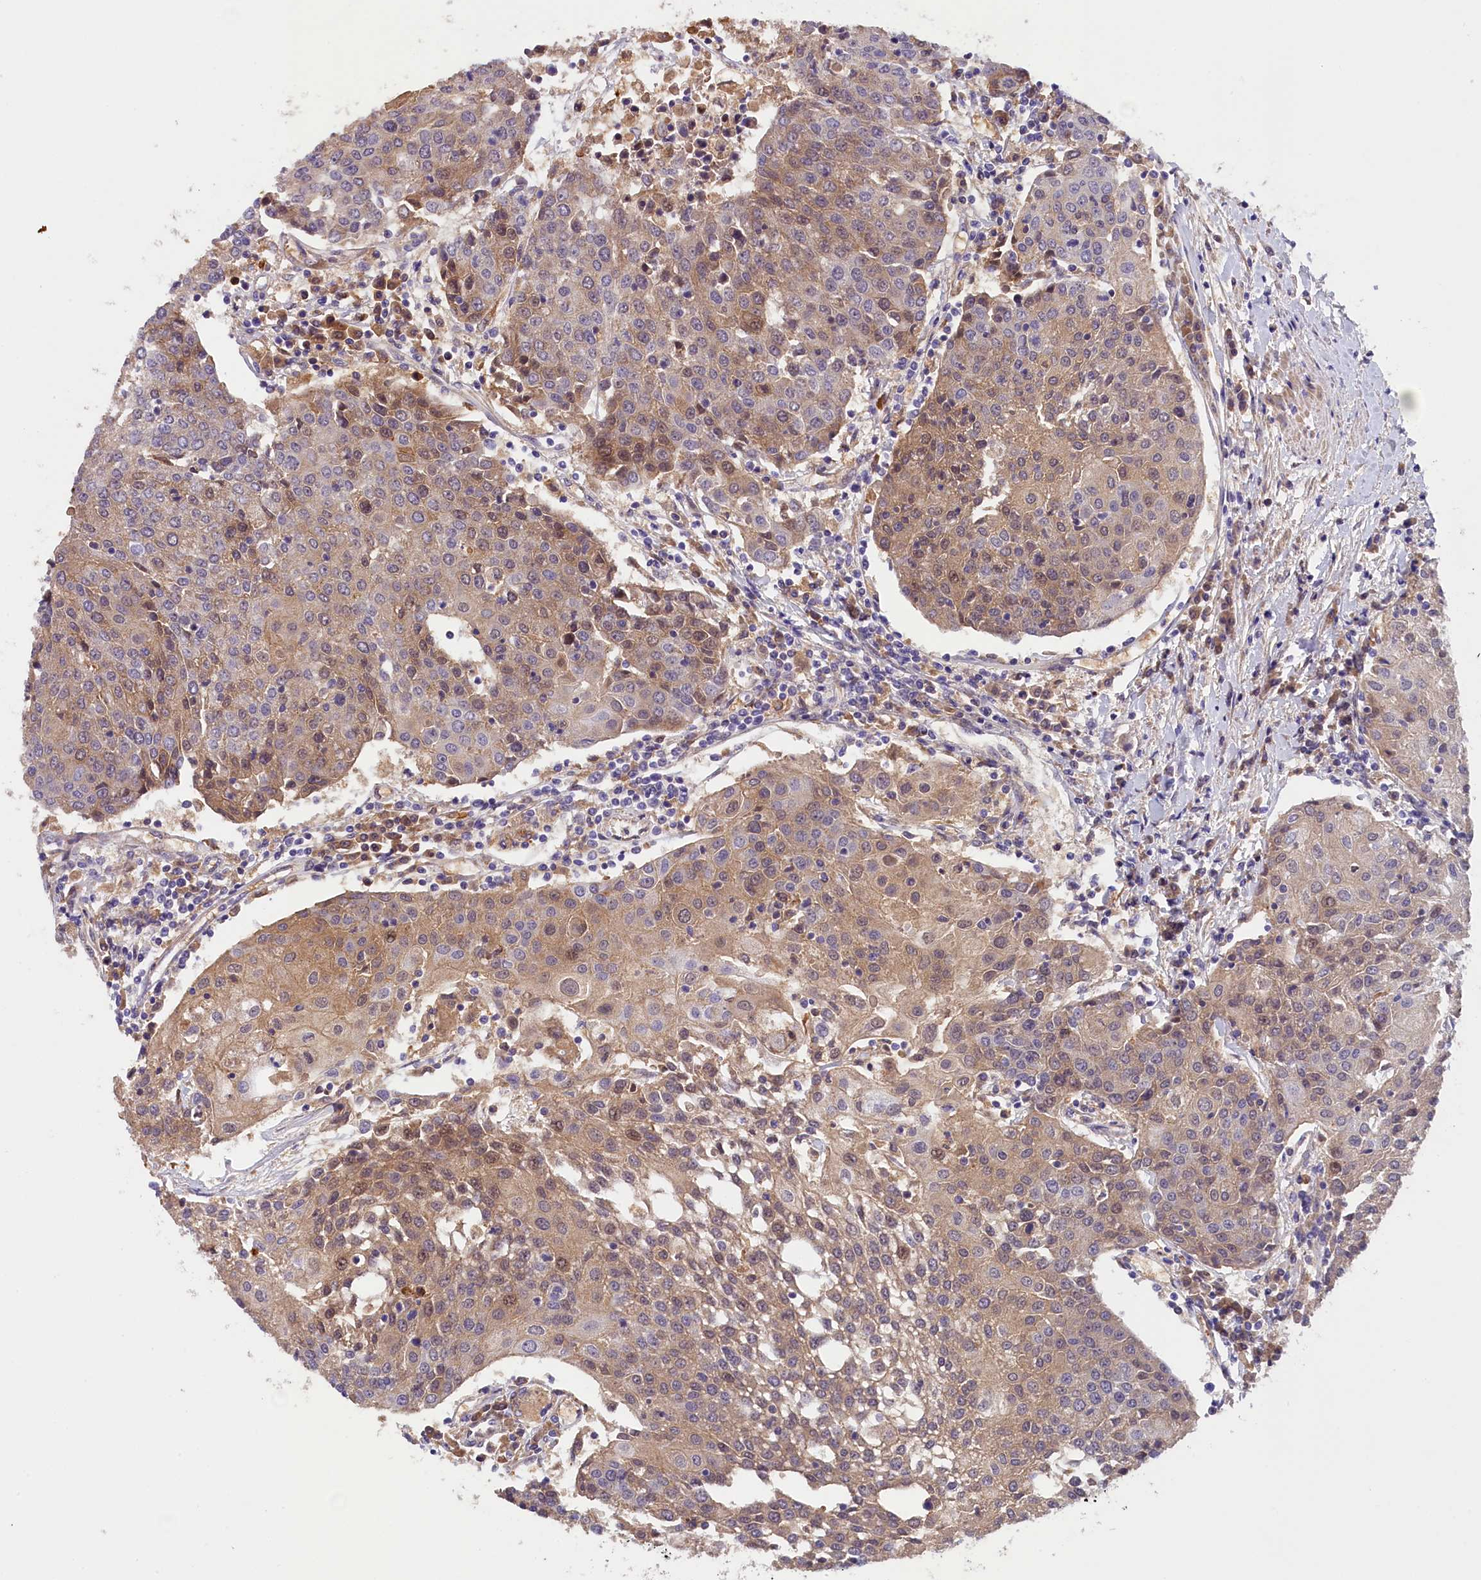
{"staining": {"intensity": "weak", "quantity": ">75%", "location": "cytoplasmic/membranous,nuclear"}, "tissue": "urothelial cancer", "cell_type": "Tumor cells", "image_type": "cancer", "snomed": [{"axis": "morphology", "description": "Urothelial carcinoma, High grade"}, {"axis": "topography", "description": "Urinary bladder"}], "caption": "IHC (DAB (3,3'-diaminobenzidine)) staining of urothelial cancer reveals weak cytoplasmic/membranous and nuclear protein positivity in approximately >75% of tumor cells.", "gene": "PHAF1", "patient": {"sex": "female", "age": 85}}